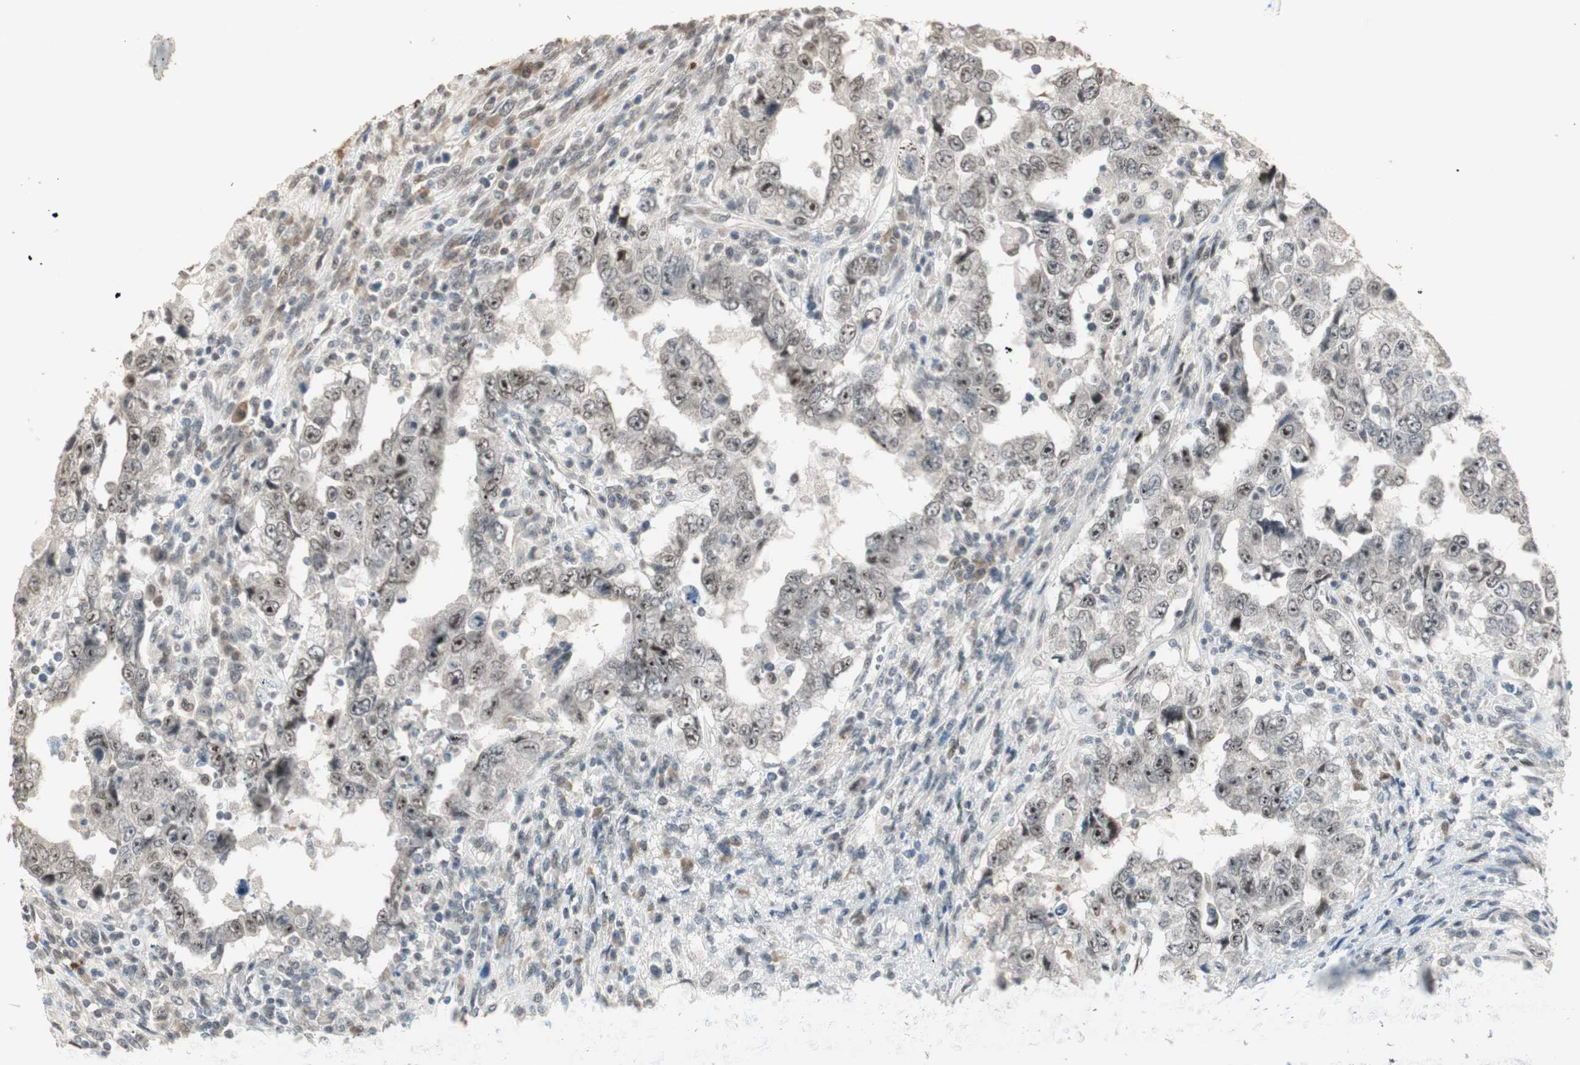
{"staining": {"intensity": "moderate", "quantity": ">75%", "location": "nuclear"}, "tissue": "testis cancer", "cell_type": "Tumor cells", "image_type": "cancer", "snomed": [{"axis": "morphology", "description": "Carcinoma, Embryonal, NOS"}, {"axis": "topography", "description": "Testis"}], "caption": "Testis cancer stained with immunohistochemistry (IHC) shows moderate nuclear expression in approximately >75% of tumor cells. Immunohistochemistry (ihc) stains the protein of interest in brown and the nuclei are stained blue.", "gene": "ETV4", "patient": {"sex": "male", "age": 26}}